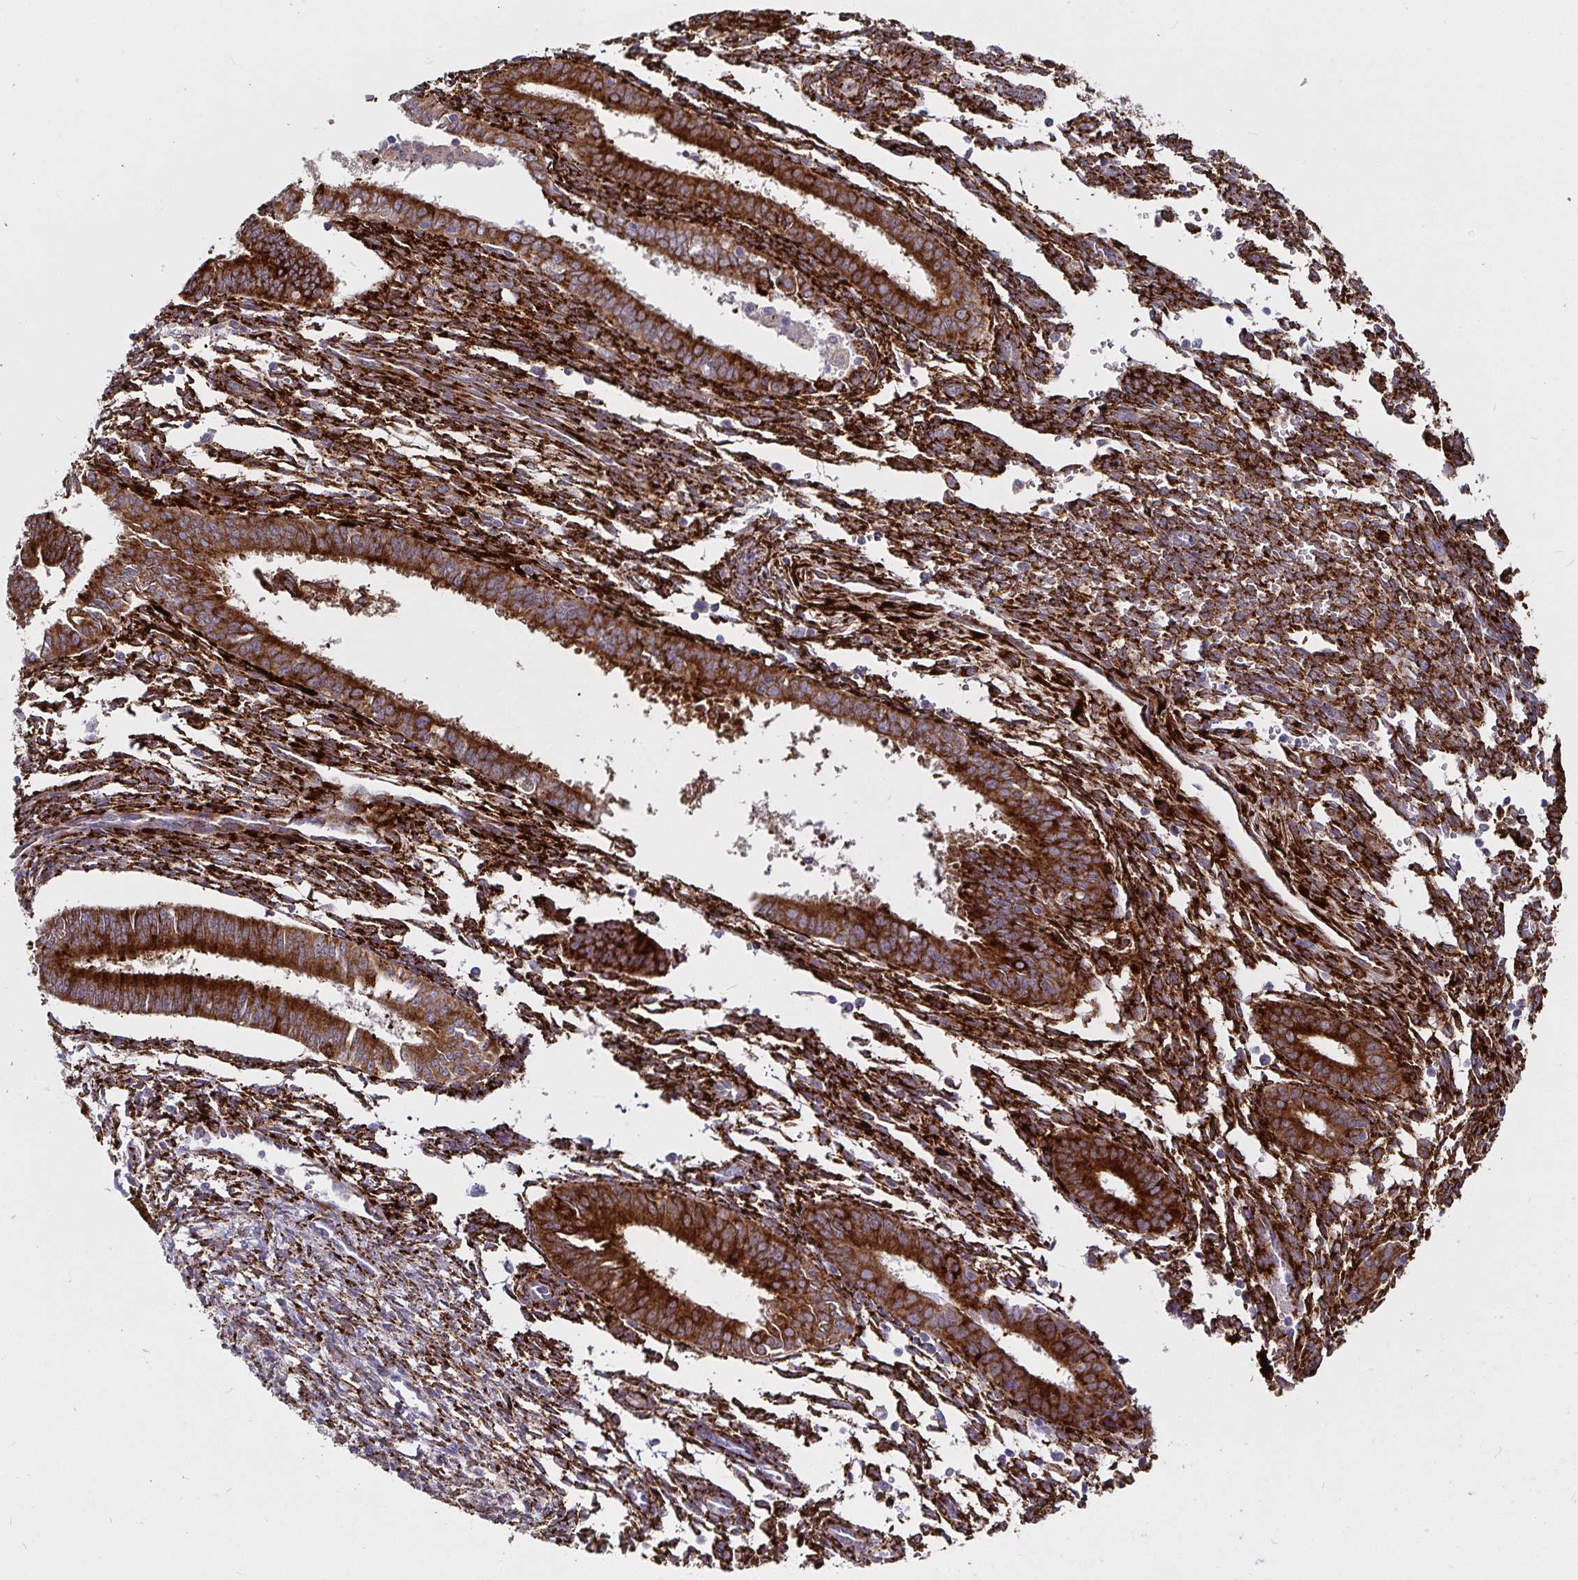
{"staining": {"intensity": "strong", "quantity": ">75%", "location": "cytoplasmic/membranous"}, "tissue": "endometrial cancer", "cell_type": "Tumor cells", "image_type": "cancer", "snomed": [{"axis": "morphology", "description": "Adenocarcinoma, NOS"}, {"axis": "topography", "description": "Endometrium"}], "caption": "Adenocarcinoma (endometrial) stained with a brown dye shows strong cytoplasmic/membranous positive expression in approximately >75% of tumor cells.", "gene": "P4HA2", "patient": {"sex": "female", "age": 50}}